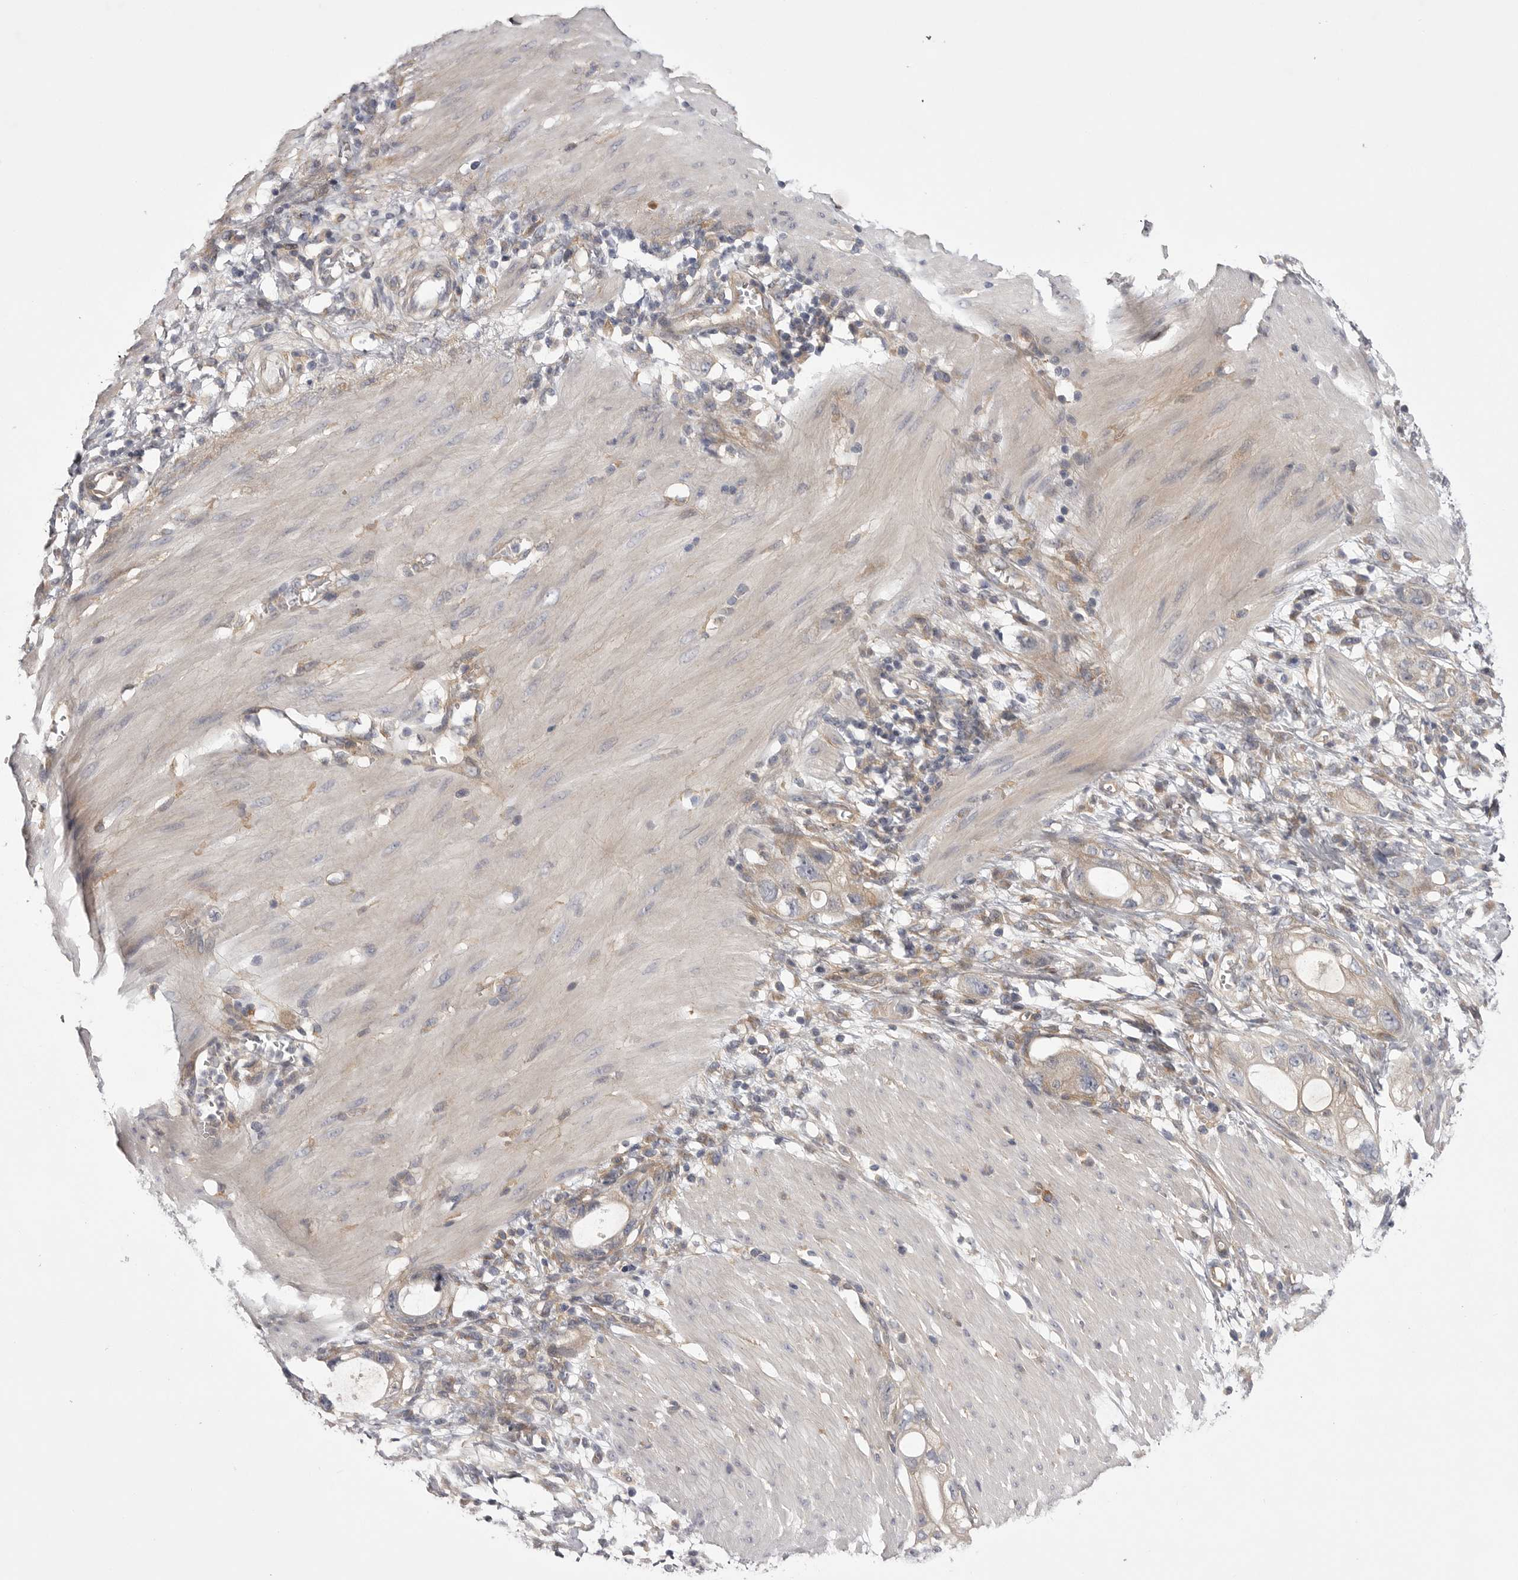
{"staining": {"intensity": "weak", "quantity": "<25%", "location": "cytoplasmic/membranous"}, "tissue": "stomach cancer", "cell_type": "Tumor cells", "image_type": "cancer", "snomed": [{"axis": "morphology", "description": "Adenocarcinoma, NOS"}, {"axis": "topography", "description": "Stomach"}, {"axis": "topography", "description": "Stomach, lower"}], "caption": "Immunohistochemistry (IHC) of human stomach adenocarcinoma reveals no staining in tumor cells. (DAB immunohistochemistry visualized using brightfield microscopy, high magnification).", "gene": "OSBPL9", "patient": {"sex": "female", "age": 48}}